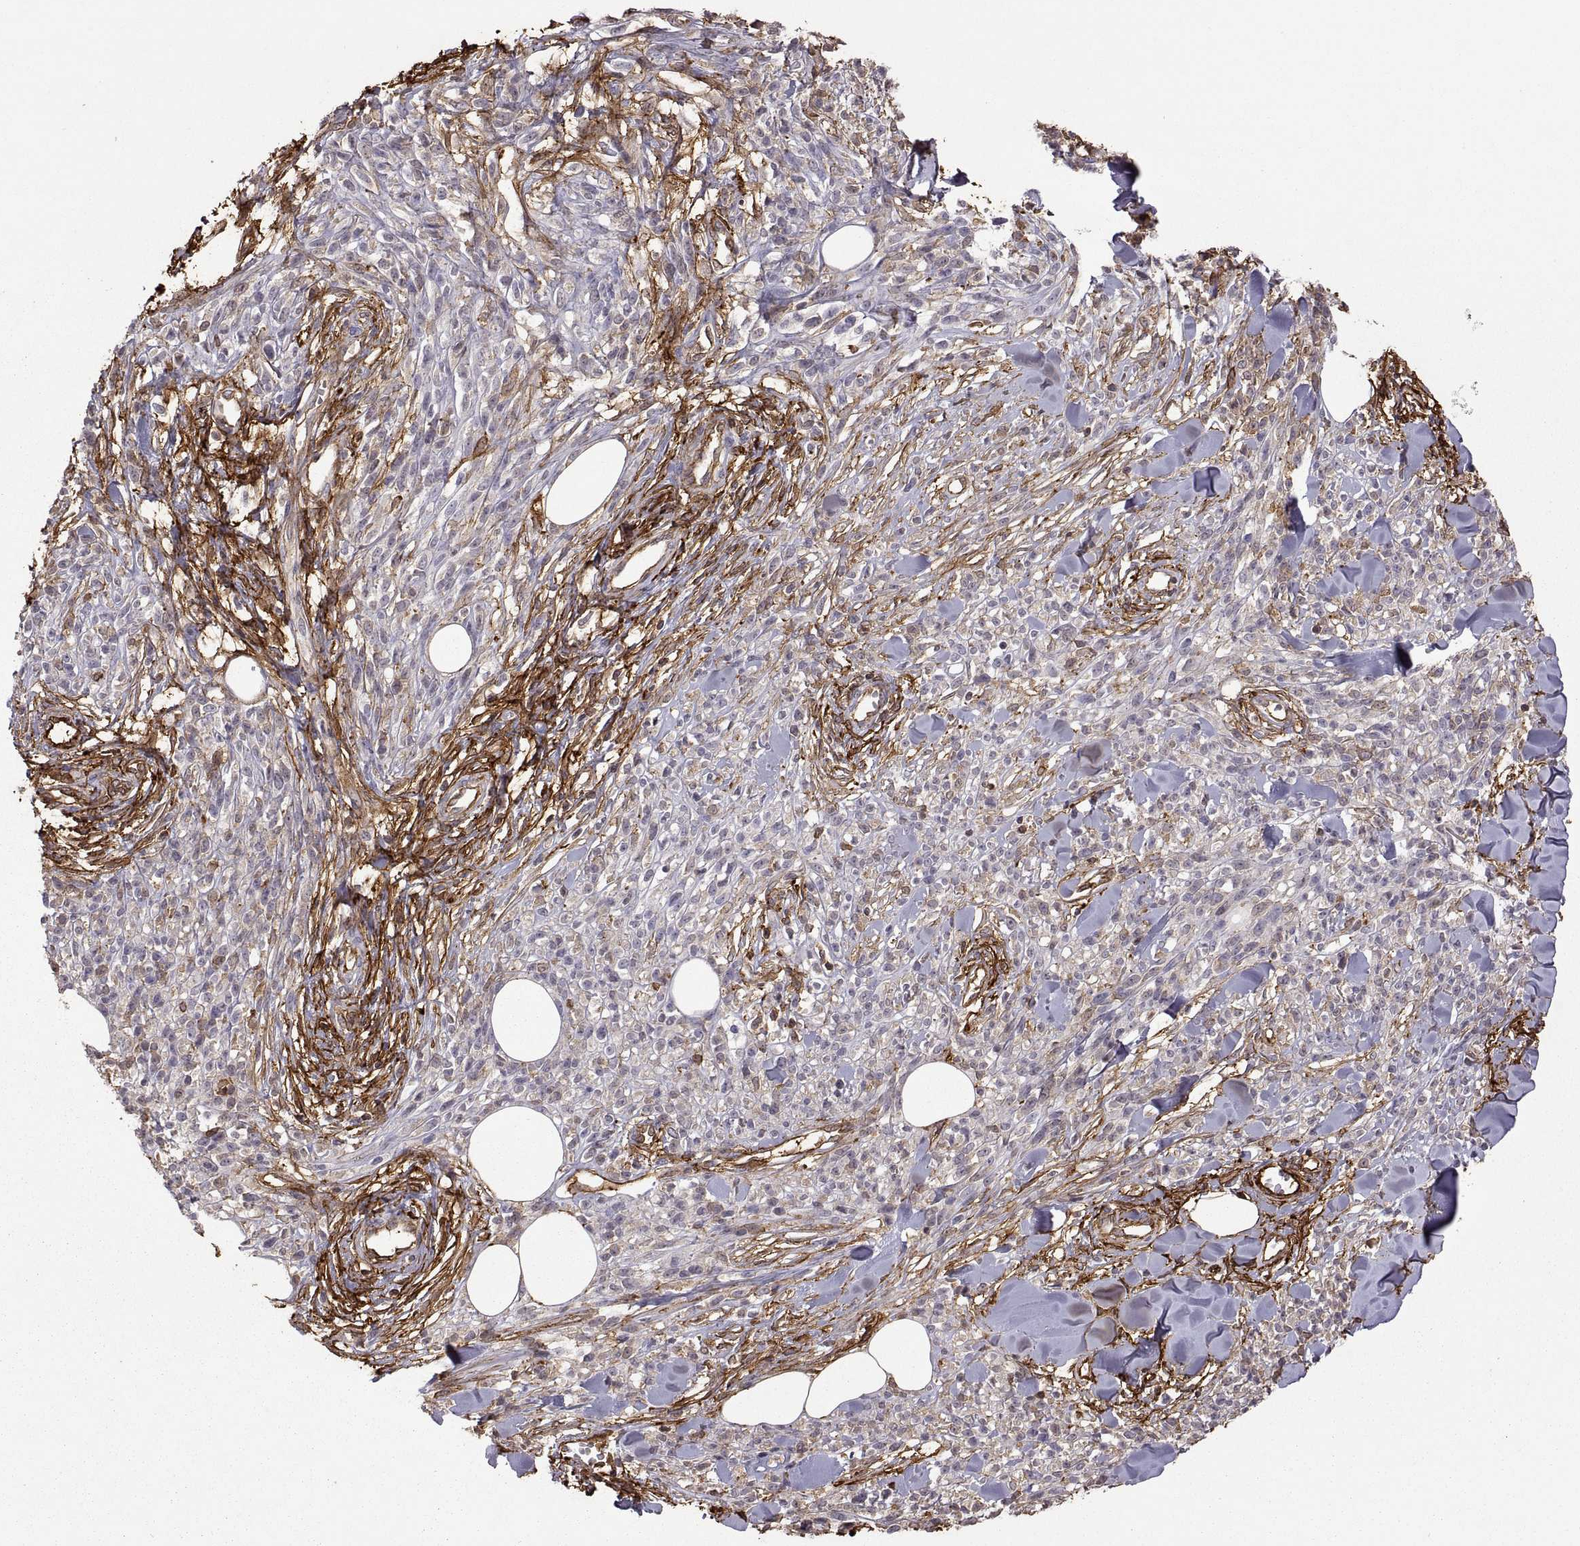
{"staining": {"intensity": "weak", "quantity": ">75%", "location": "cytoplasmic/membranous"}, "tissue": "melanoma", "cell_type": "Tumor cells", "image_type": "cancer", "snomed": [{"axis": "morphology", "description": "Malignant melanoma, NOS"}, {"axis": "topography", "description": "Skin"}, {"axis": "topography", "description": "Skin of trunk"}], "caption": "An immunohistochemistry (IHC) histopathology image of neoplastic tissue is shown. Protein staining in brown shows weak cytoplasmic/membranous positivity in melanoma within tumor cells.", "gene": "S100A10", "patient": {"sex": "male", "age": 74}}